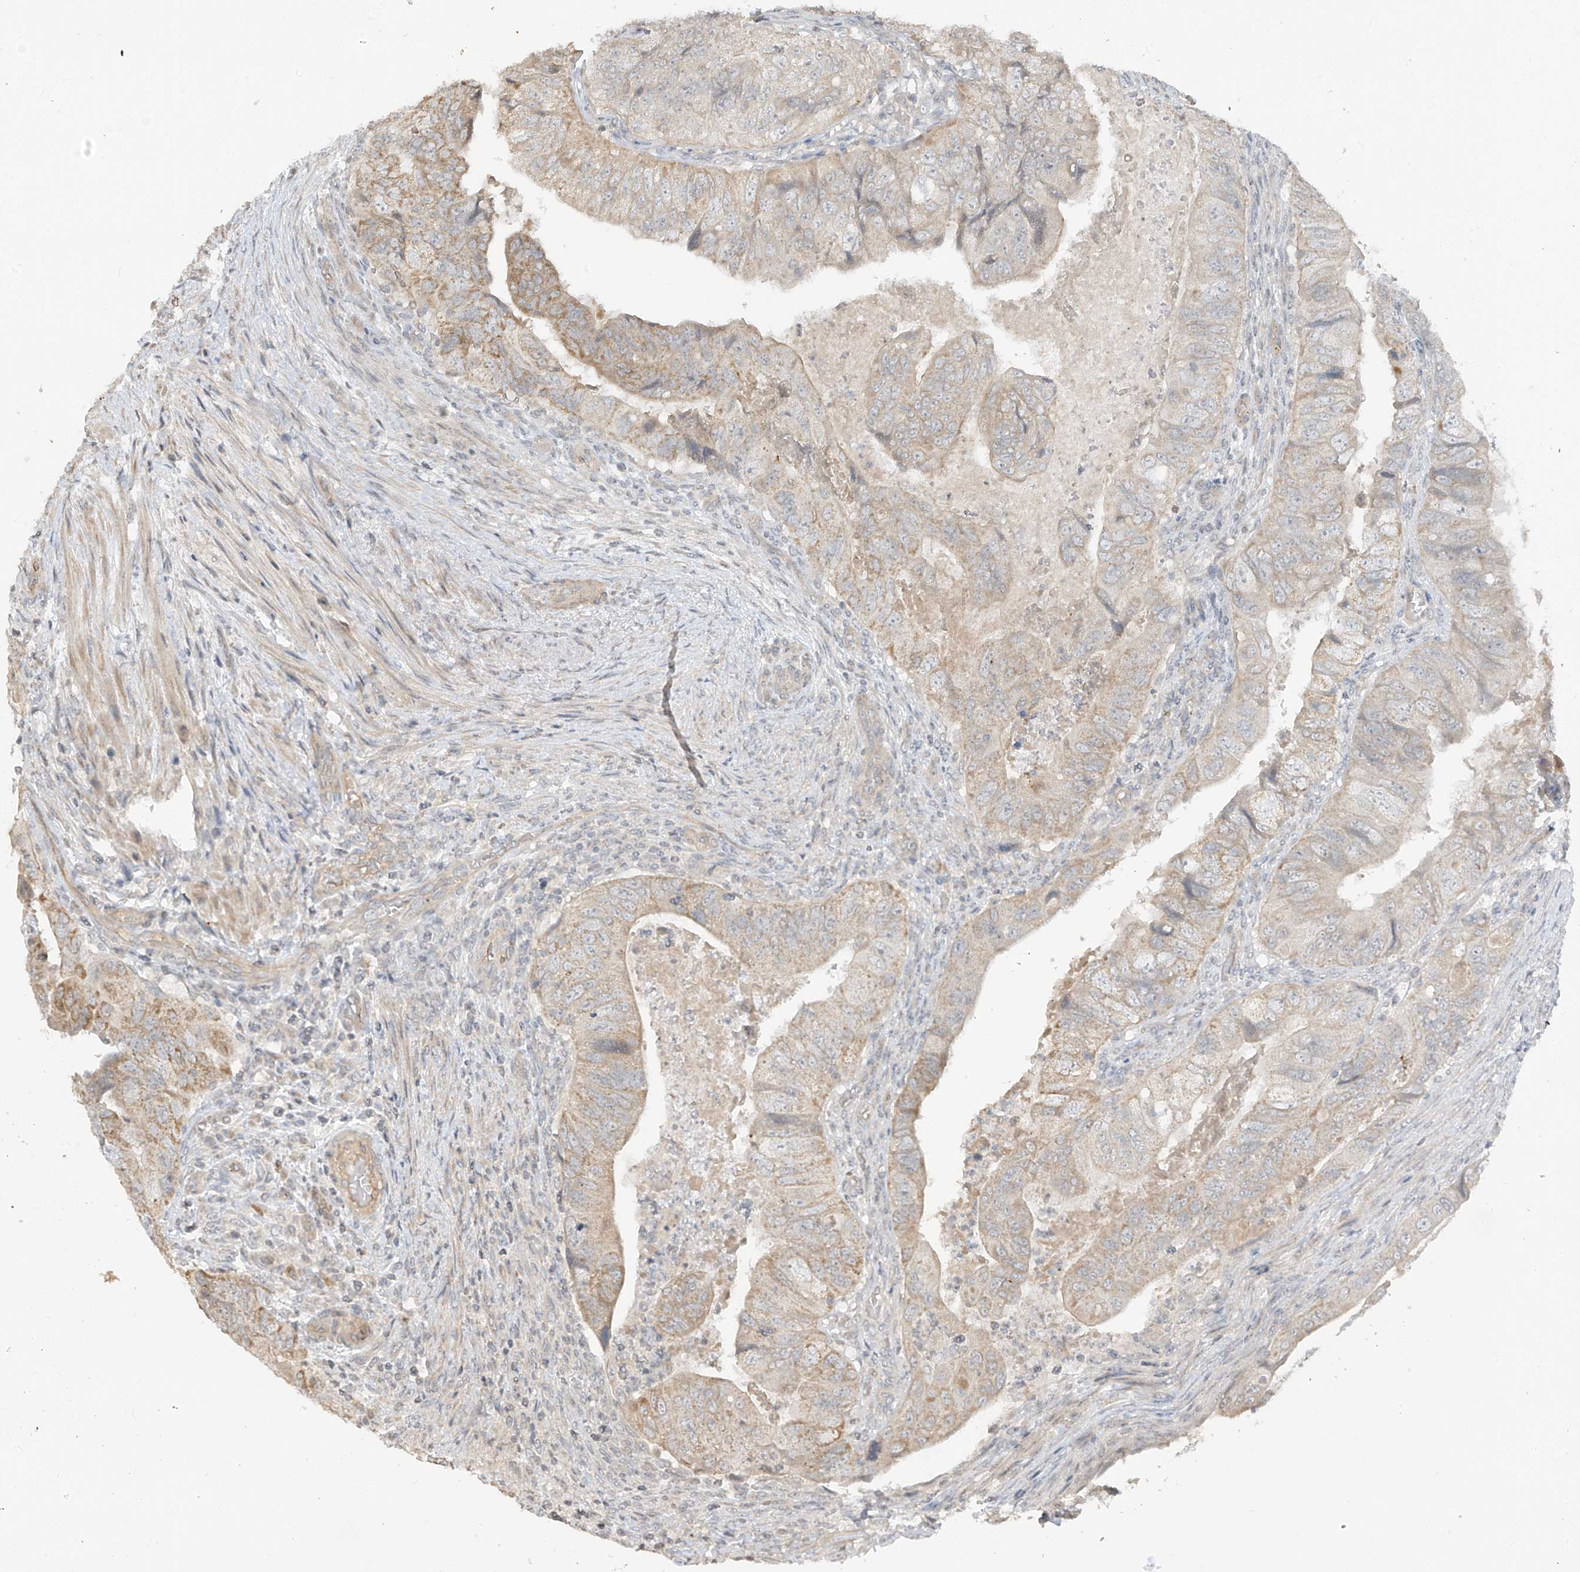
{"staining": {"intensity": "moderate", "quantity": "<25%", "location": "cytoplasmic/membranous"}, "tissue": "colorectal cancer", "cell_type": "Tumor cells", "image_type": "cancer", "snomed": [{"axis": "morphology", "description": "Adenocarcinoma, NOS"}, {"axis": "topography", "description": "Rectum"}], "caption": "IHC micrograph of human colorectal cancer stained for a protein (brown), which exhibits low levels of moderate cytoplasmic/membranous positivity in about <25% of tumor cells.", "gene": "DGKQ", "patient": {"sex": "male", "age": 63}}